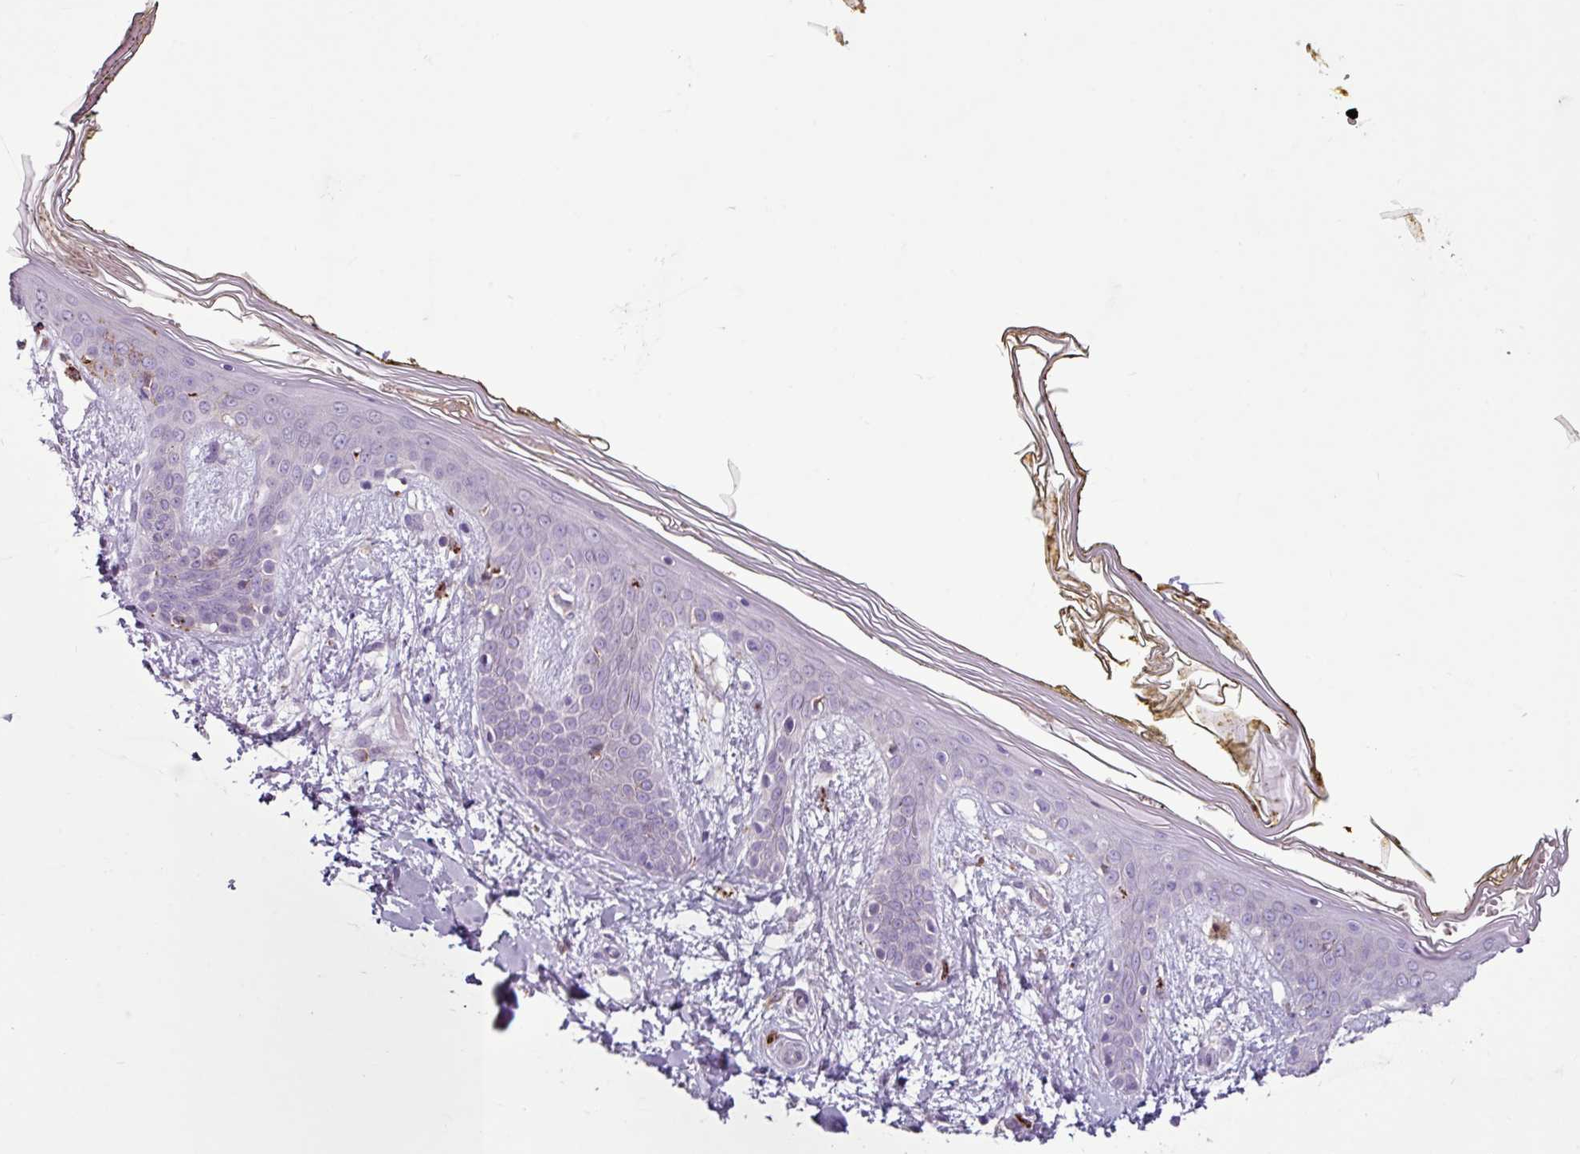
{"staining": {"intensity": "negative", "quantity": "none", "location": "none"}, "tissue": "skin", "cell_type": "Fibroblasts", "image_type": "normal", "snomed": [{"axis": "morphology", "description": "Normal tissue, NOS"}, {"axis": "topography", "description": "Skin"}], "caption": "Immunohistochemistry (IHC) photomicrograph of normal skin: skin stained with DAB (3,3'-diaminobenzidine) exhibits no significant protein staining in fibroblasts.", "gene": "C9orf24", "patient": {"sex": "female", "age": 34}}